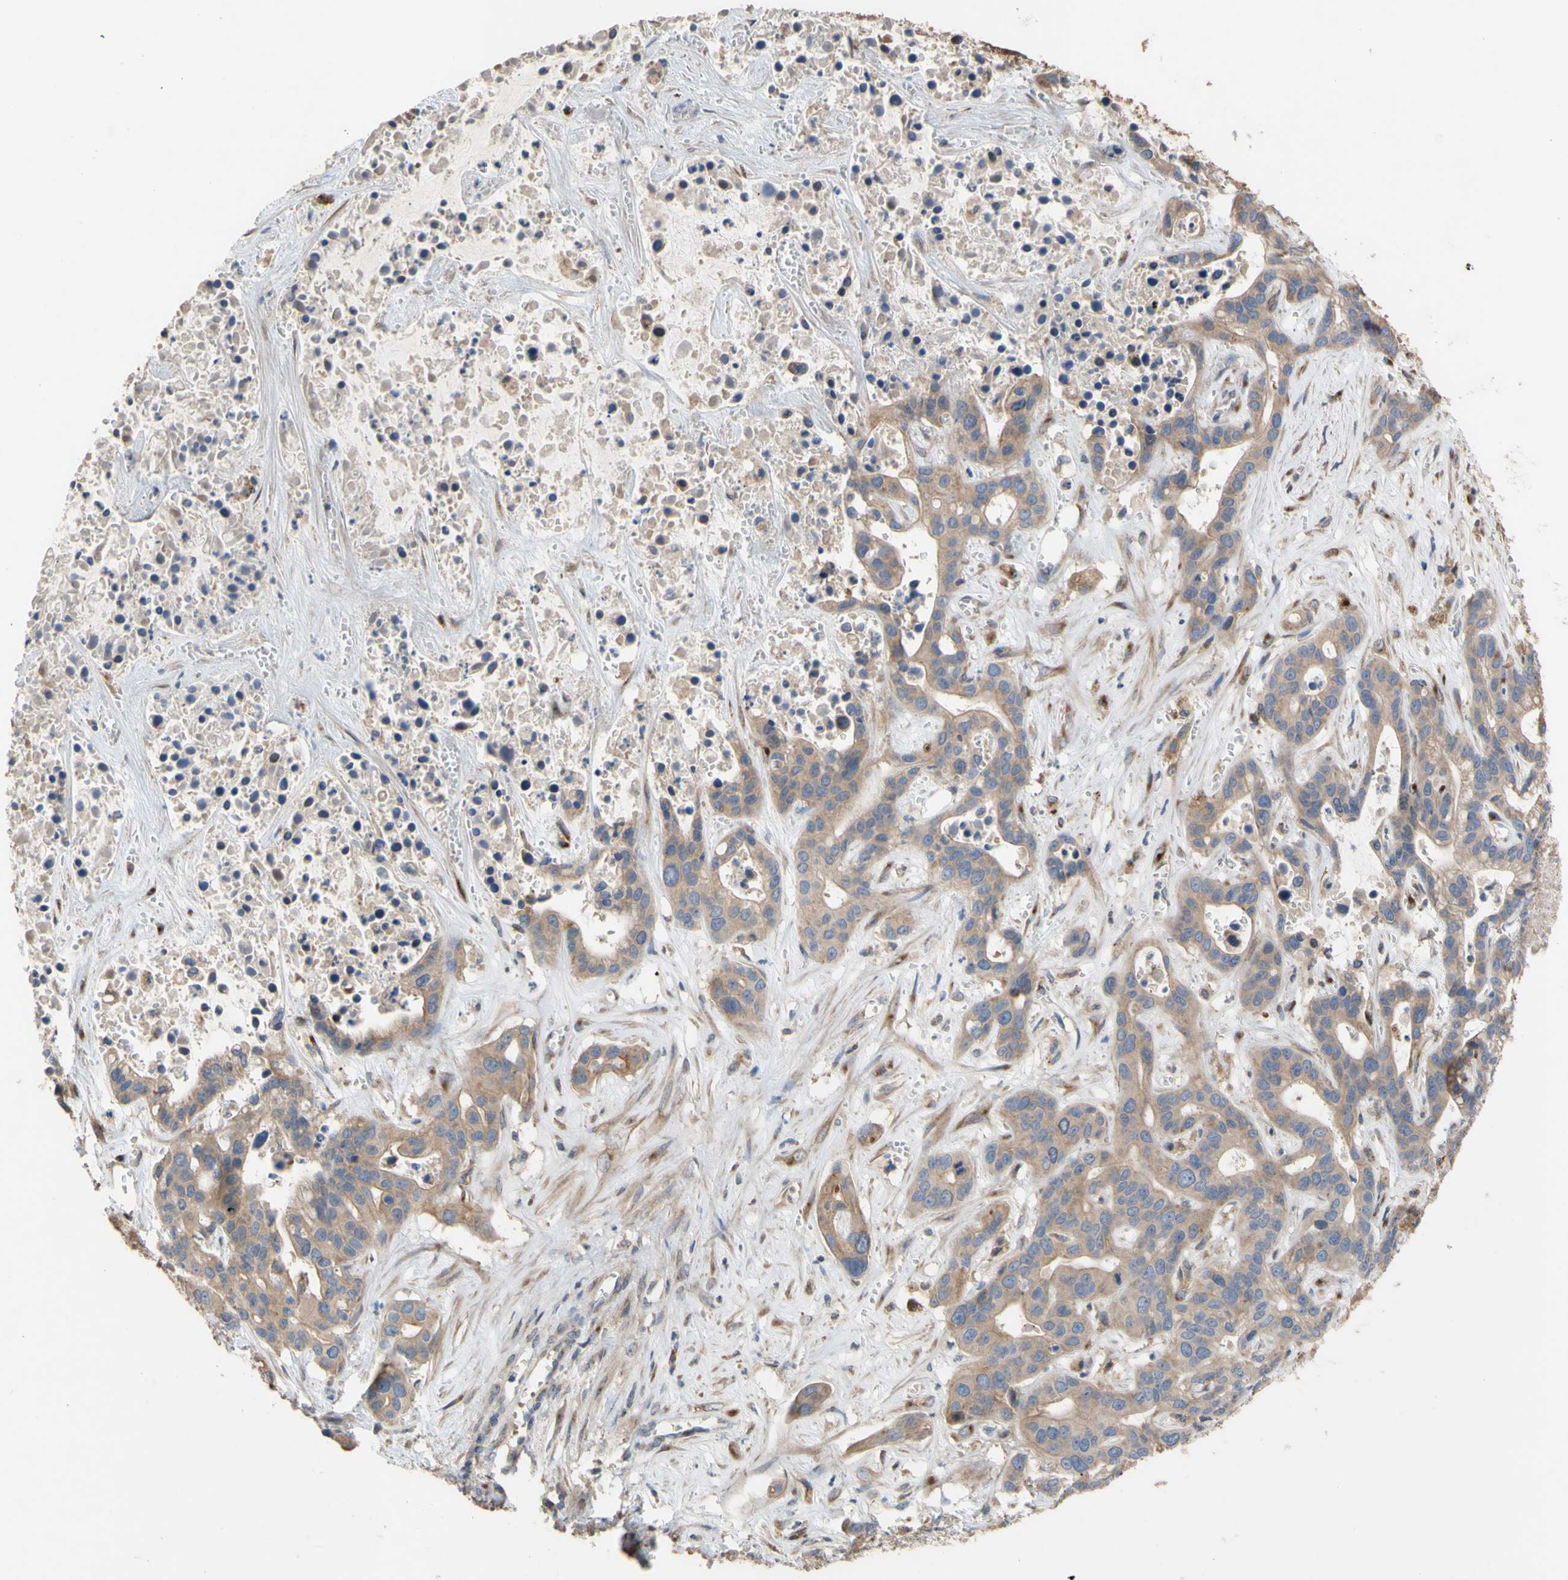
{"staining": {"intensity": "weak", "quantity": ">75%", "location": "cytoplasmic/membranous"}, "tissue": "liver cancer", "cell_type": "Tumor cells", "image_type": "cancer", "snomed": [{"axis": "morphology", "description": "Cholangiocarcinoma"}, {"axis": "topography", "description": "Liver"}], "caption": "A photomicrograph showing weak cytoplasmic/membranous positivity in approximately >75% of tumor cells in liver cholangiocarcinoma, as visualized by brown immunohistochemical staining.", "gene": "NECTIN3", "patient": {"sex": "female", "age": 65}}